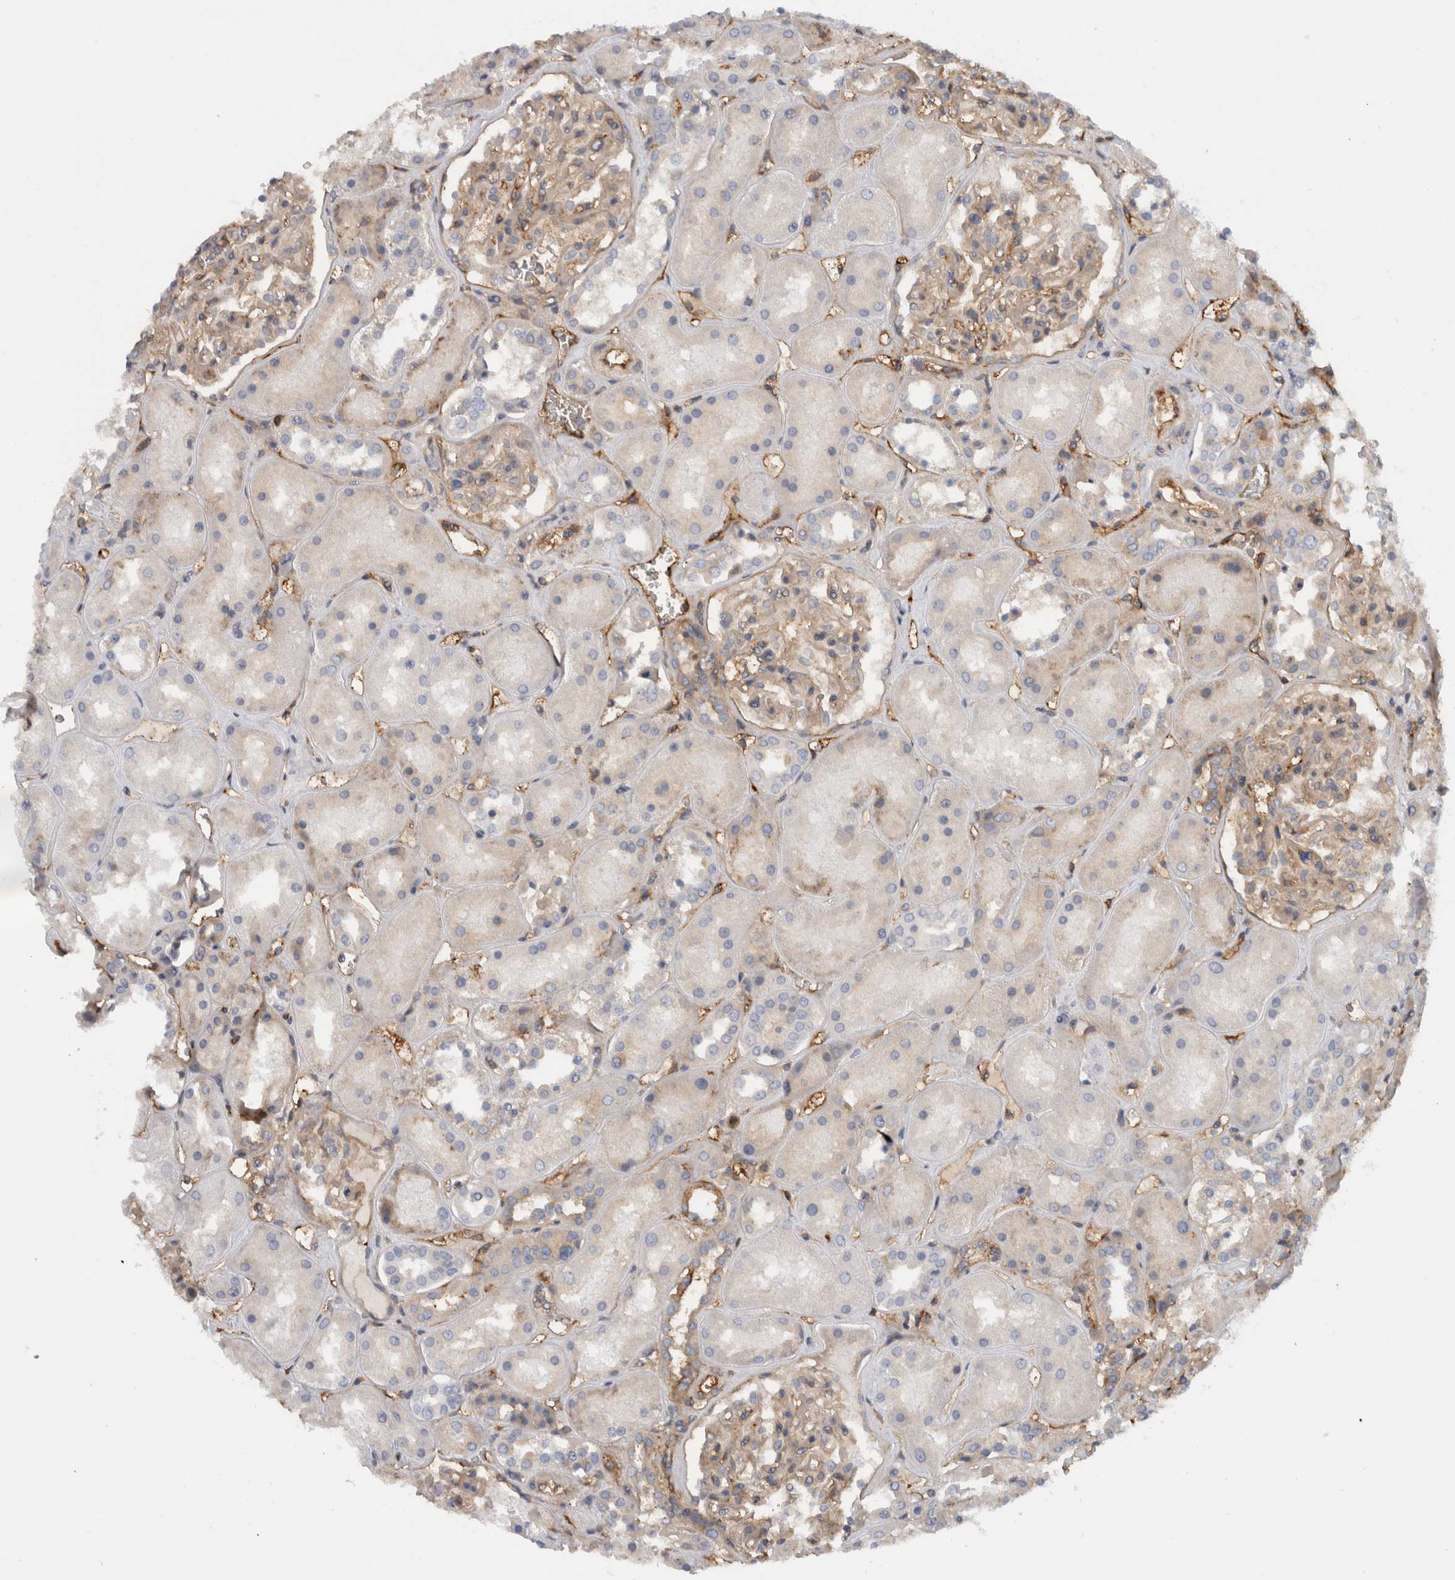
{"staining": {"intensity": "weak", "quantity": "<25%", "location": "cytoplasmic/membranous"}, "tissue": "kidney", "cell_type": "Cells in glomeruli", "image_type": "normal", "snomed": [{"axis": "morphology", "description": "Normal tissue, NOS"}, {"axis": "topography", "description": "Kidney"}], "caption": "IHC image of normal human kidney stained for a protein (brown), which demonstrates no expression in cells in glomeruli. (Immunohistochemistry, brightfield microscopy, high magnification).", "gene": "CD59", "patient": {"sex": "male", "age": 70}}